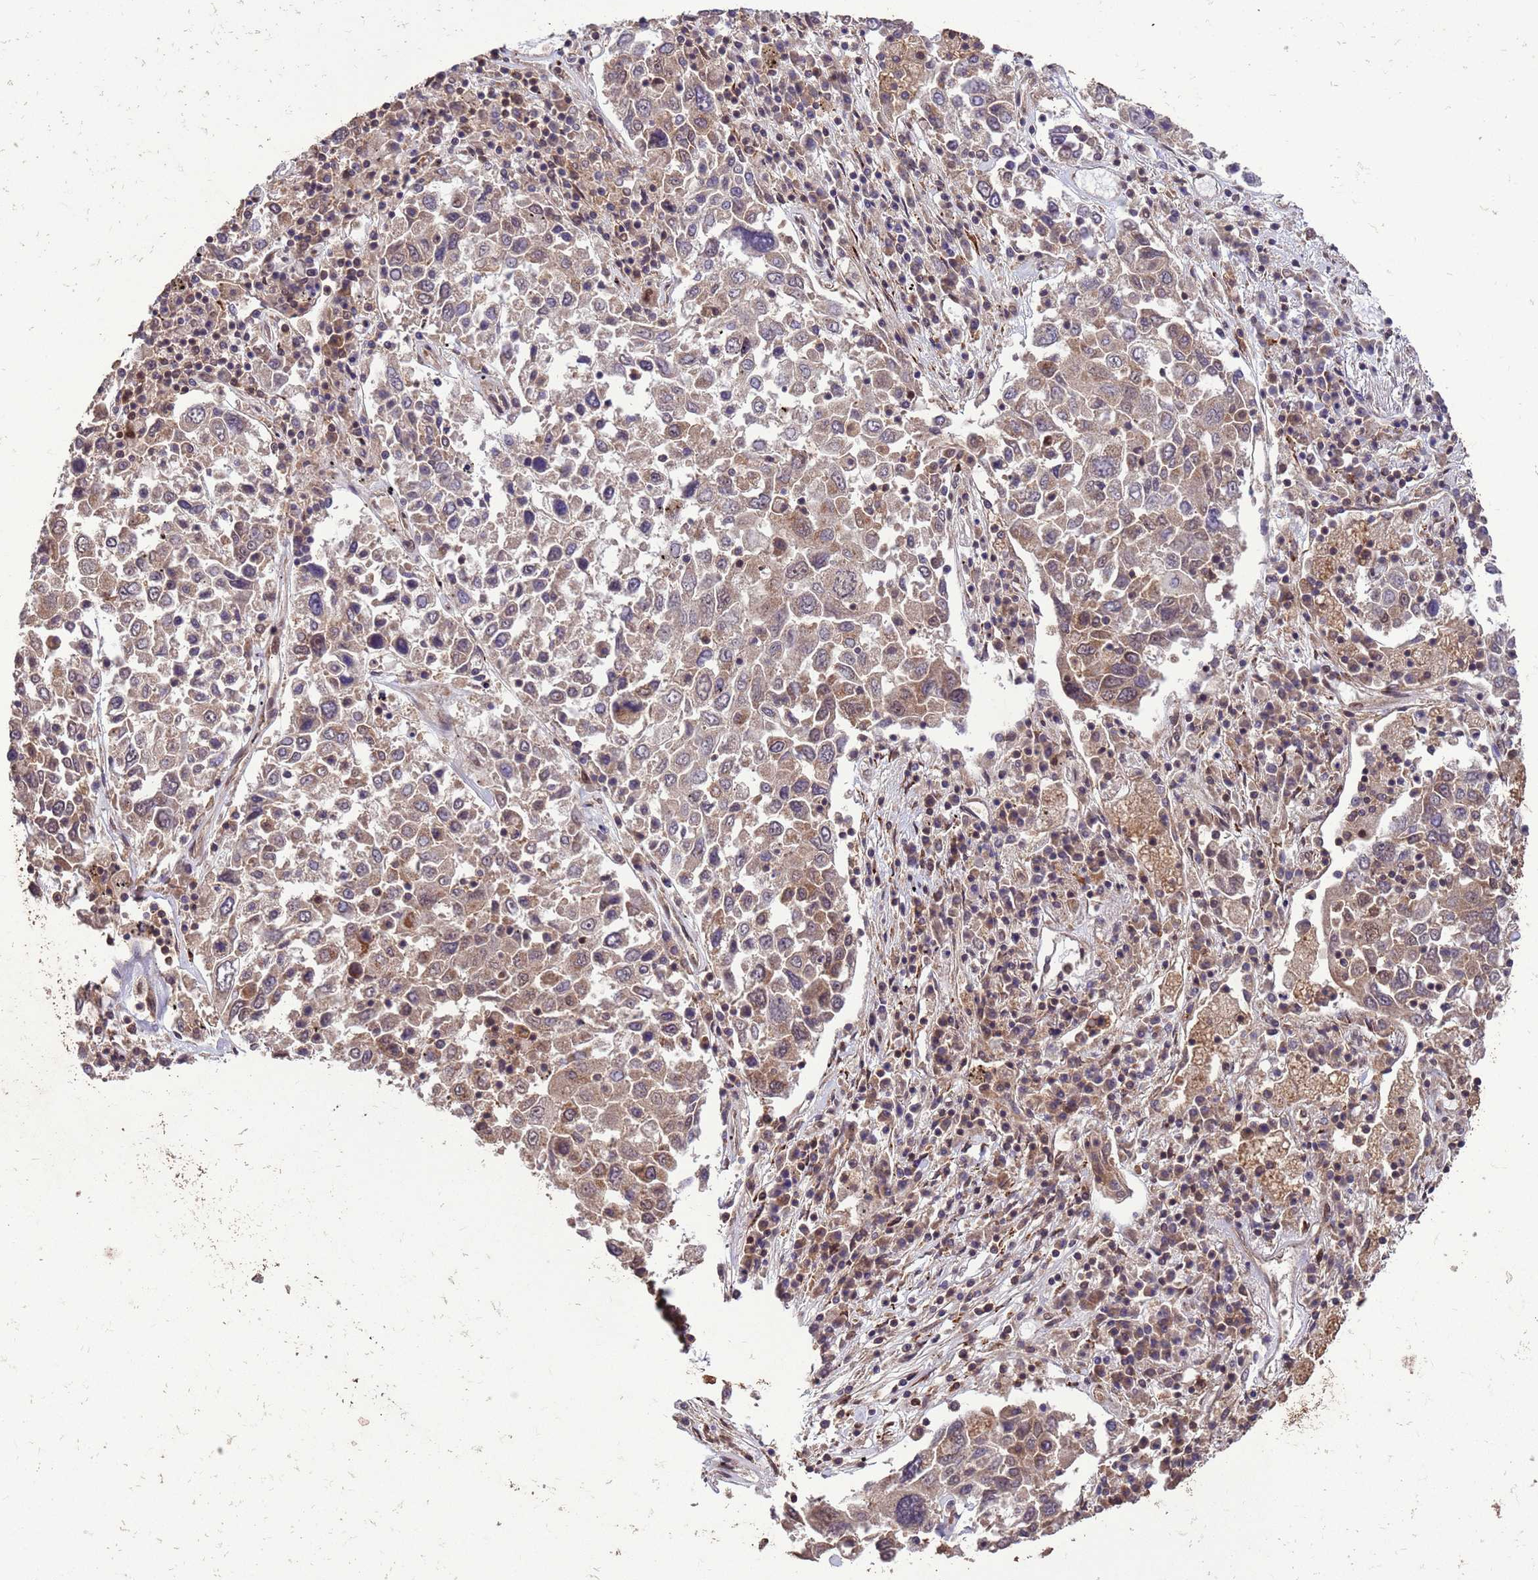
{"staining": {"intensity": "weak", "quantity": "25%-75%", "location": "nuclear"}, "tissue": "lung cancer", "cell_type": "Tumor cells", "image_type": "cancer", "snomed": [{"axis": "morphology", "description": "Squamous cell carcinoma, NOS"}, {"axis": "topography", "description": "Lung"}], "caption": "Protein staining of lung cancer (squamous cell carcinoma) tissue demonstrates weak nuclear expression in approximately 25%-75% of tumor cells. Nuclei are stained in blue.", "gene": "VSTM4", "patient": {"sex": "male", "age": 65}}